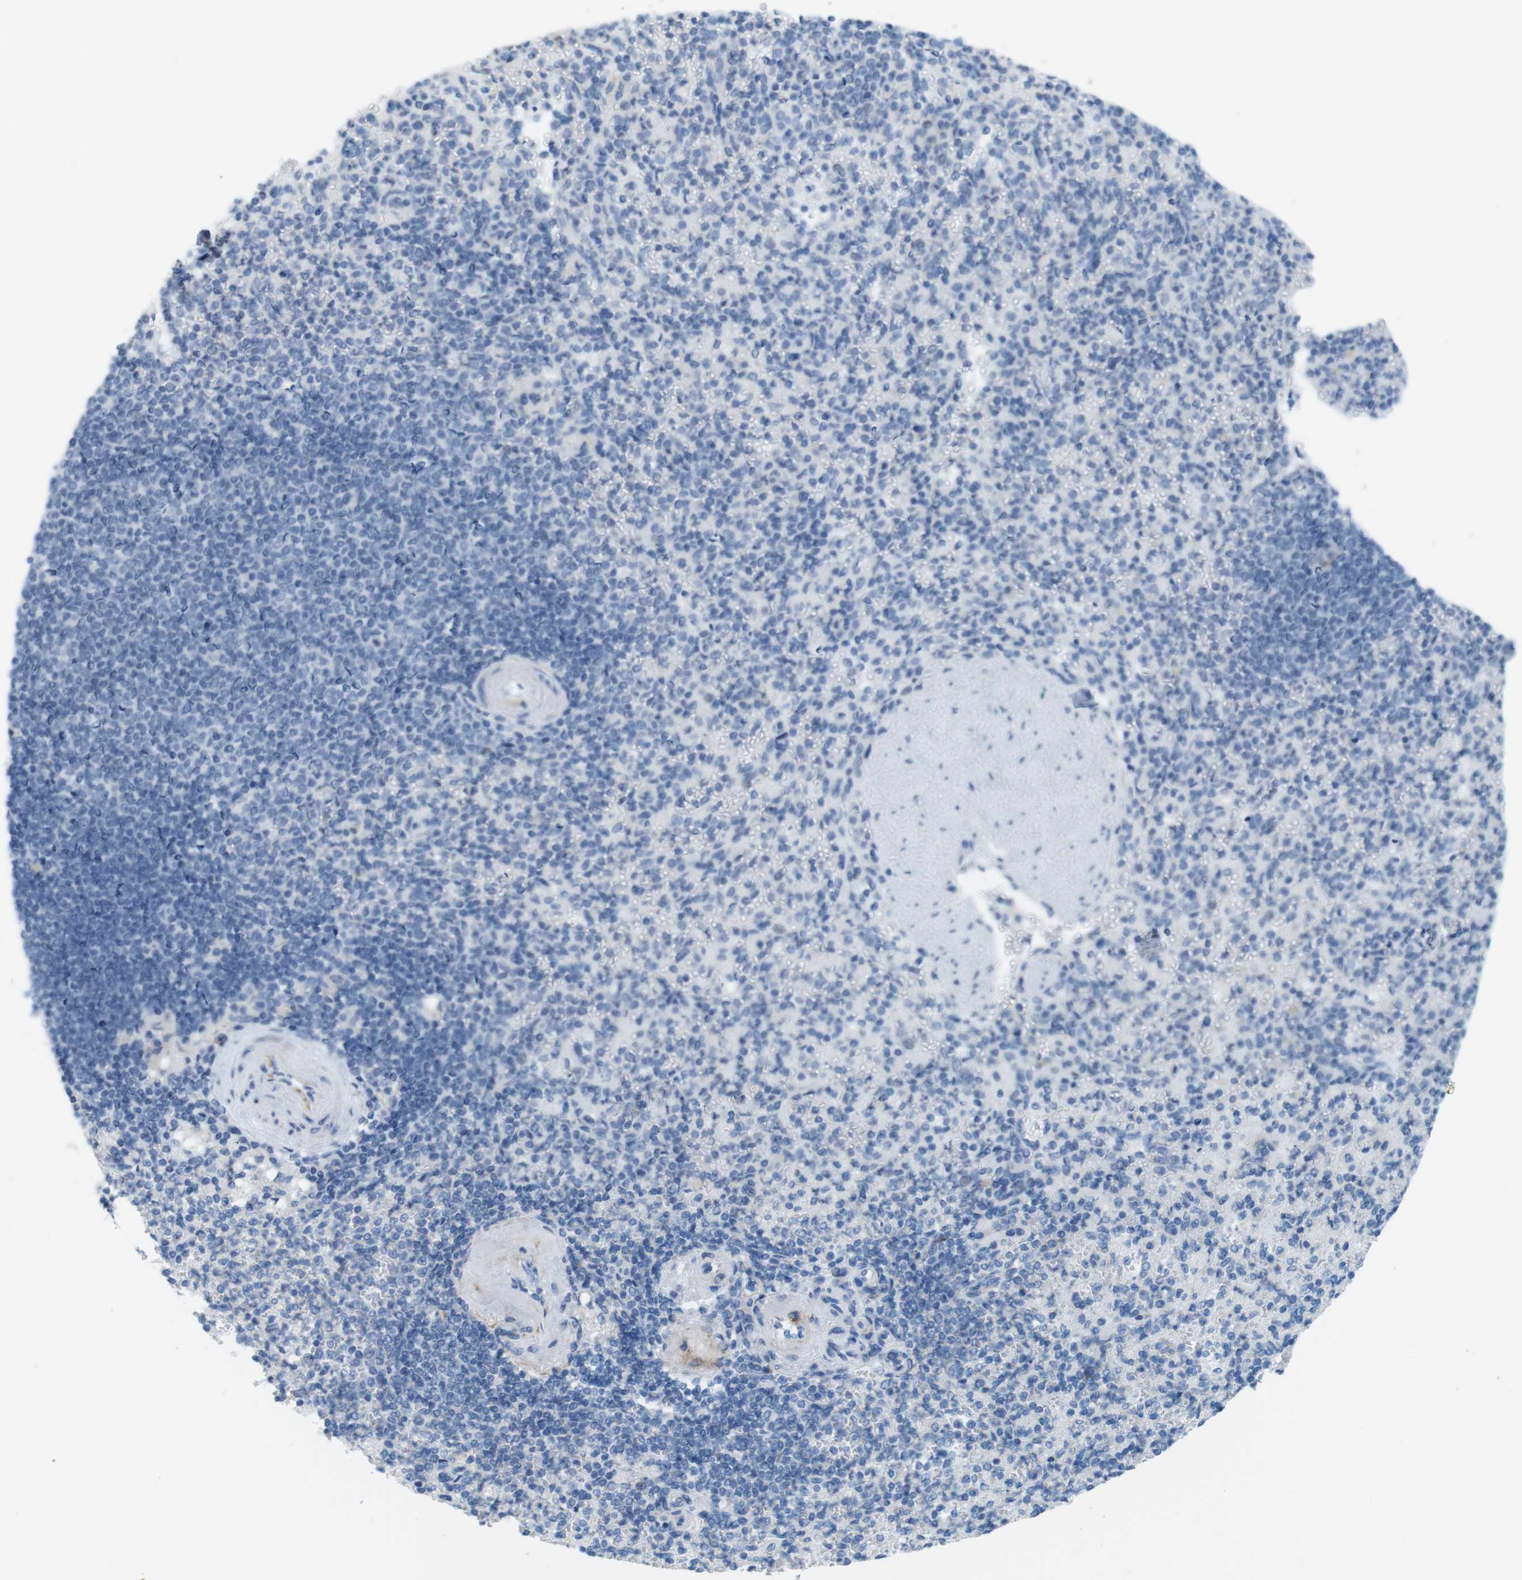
{"staining": {"intensity": "negative", "quantity": "none", "location": "none"}, "tissue": "spleen", "cell_type": "Cells in red pulp", "image_type": "normal", "snomed": [{"axis": "morphology", "description": "Normal tissue, NOS"}, {"axis": "topography", "description": "Spleen"}], "caption": "Cells in red pulp show no significant protein staining in benign spleen.", "gene": "MYH9", "patient": {"sex": "female", "age": 74}}